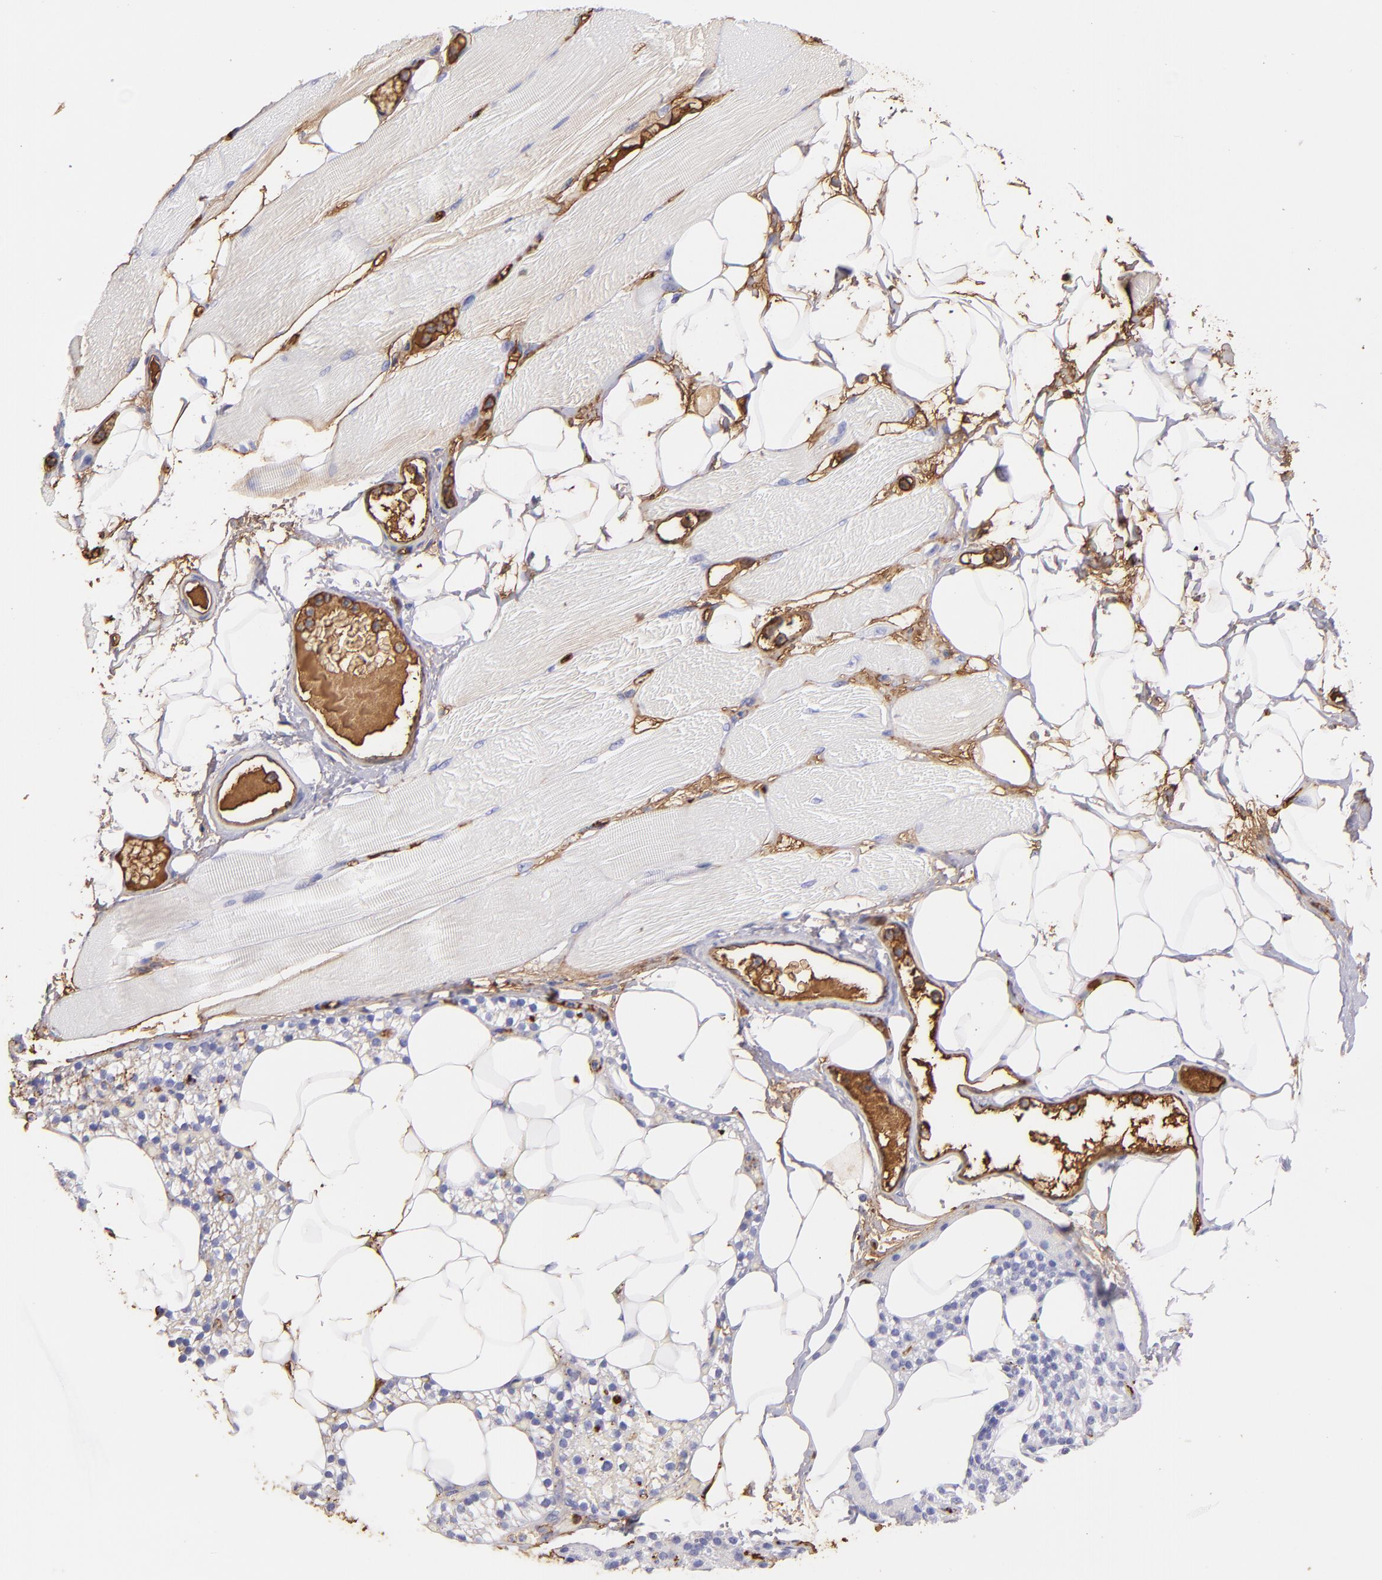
{"staining": {"intensity": "negative", "quantity": "none", "location": "none"}, "tissue": "skeletal muscle", "cell_type": "Myocytes", "image_type": "normal", "snomed": [{"axis": "morphology", "description": "Normal tissue, NOS"}, {"axis": "topography", "description": "Skeletal muscle"}, {"axis": "topography", "description": "Parathyroid gland"}], "caption": "There is no significant staining in myocytes of skeletal muscle. The staining is performed using DAB brown chromogen with nuclei counter-stained in using hematoxylin.", "gene": "FGB", "patient": {"sex": "female", "age": 37}}